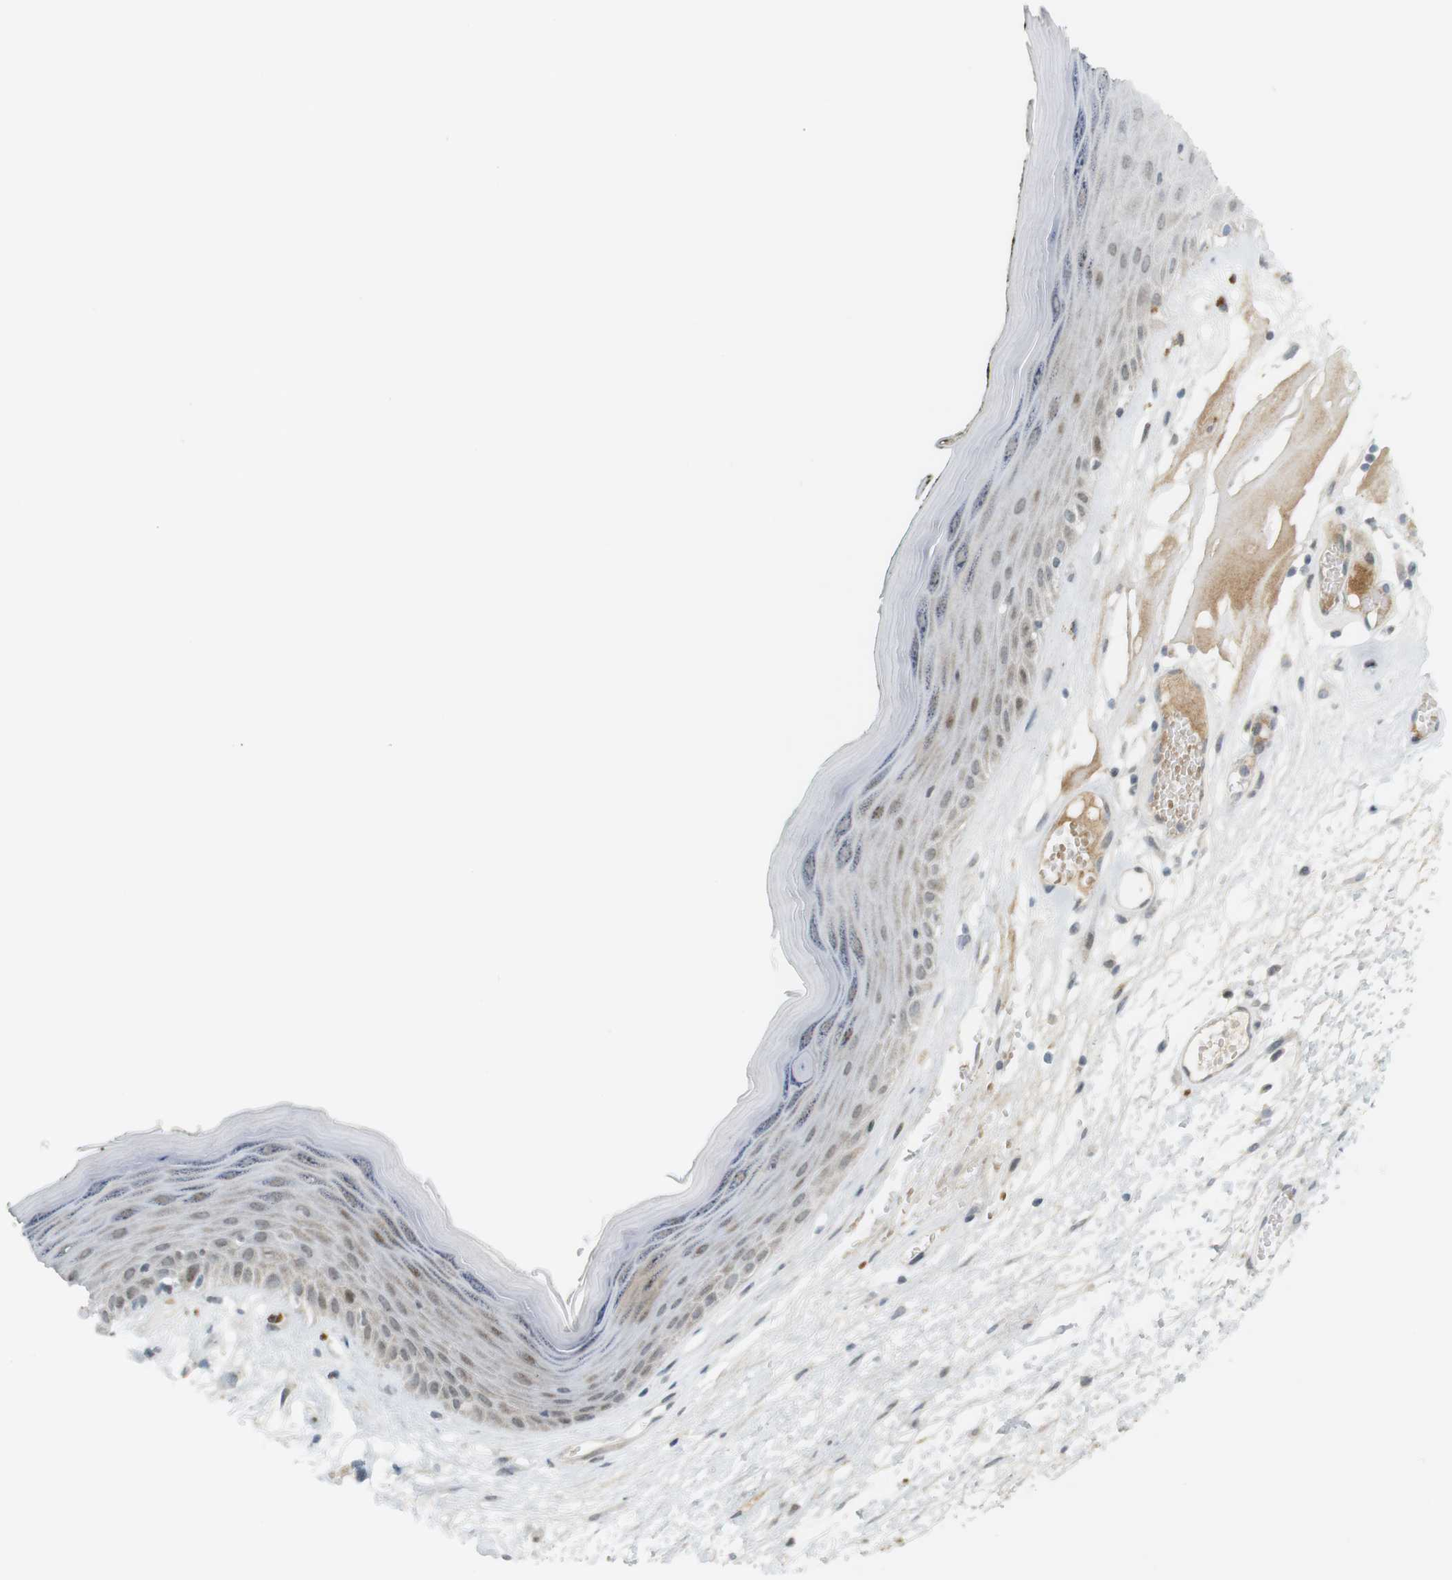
{"staining": {"intensity": "moderate", "quantity": "25%-75%", "location": "cytoplasmic/membranous,nuclear"}, "tissue": "skin", "cell_type": "Epidermal cells", "image_type": "normal", "snomed": [{"axis": "morphology", "description": "Normal tissue, NOS"}, {"axis": "morphology", "description": "Inflammation, NOS"}, {"axis": "topography", "description": "Vulva"}], "caption": "A brown stain highlights moderate cytoplasmic/membranous,nuclear expression of a protein in epidermal cells of unremarkable skin.", "gene": "DMC1", "patient": {"sex": "female", "age": 84}}